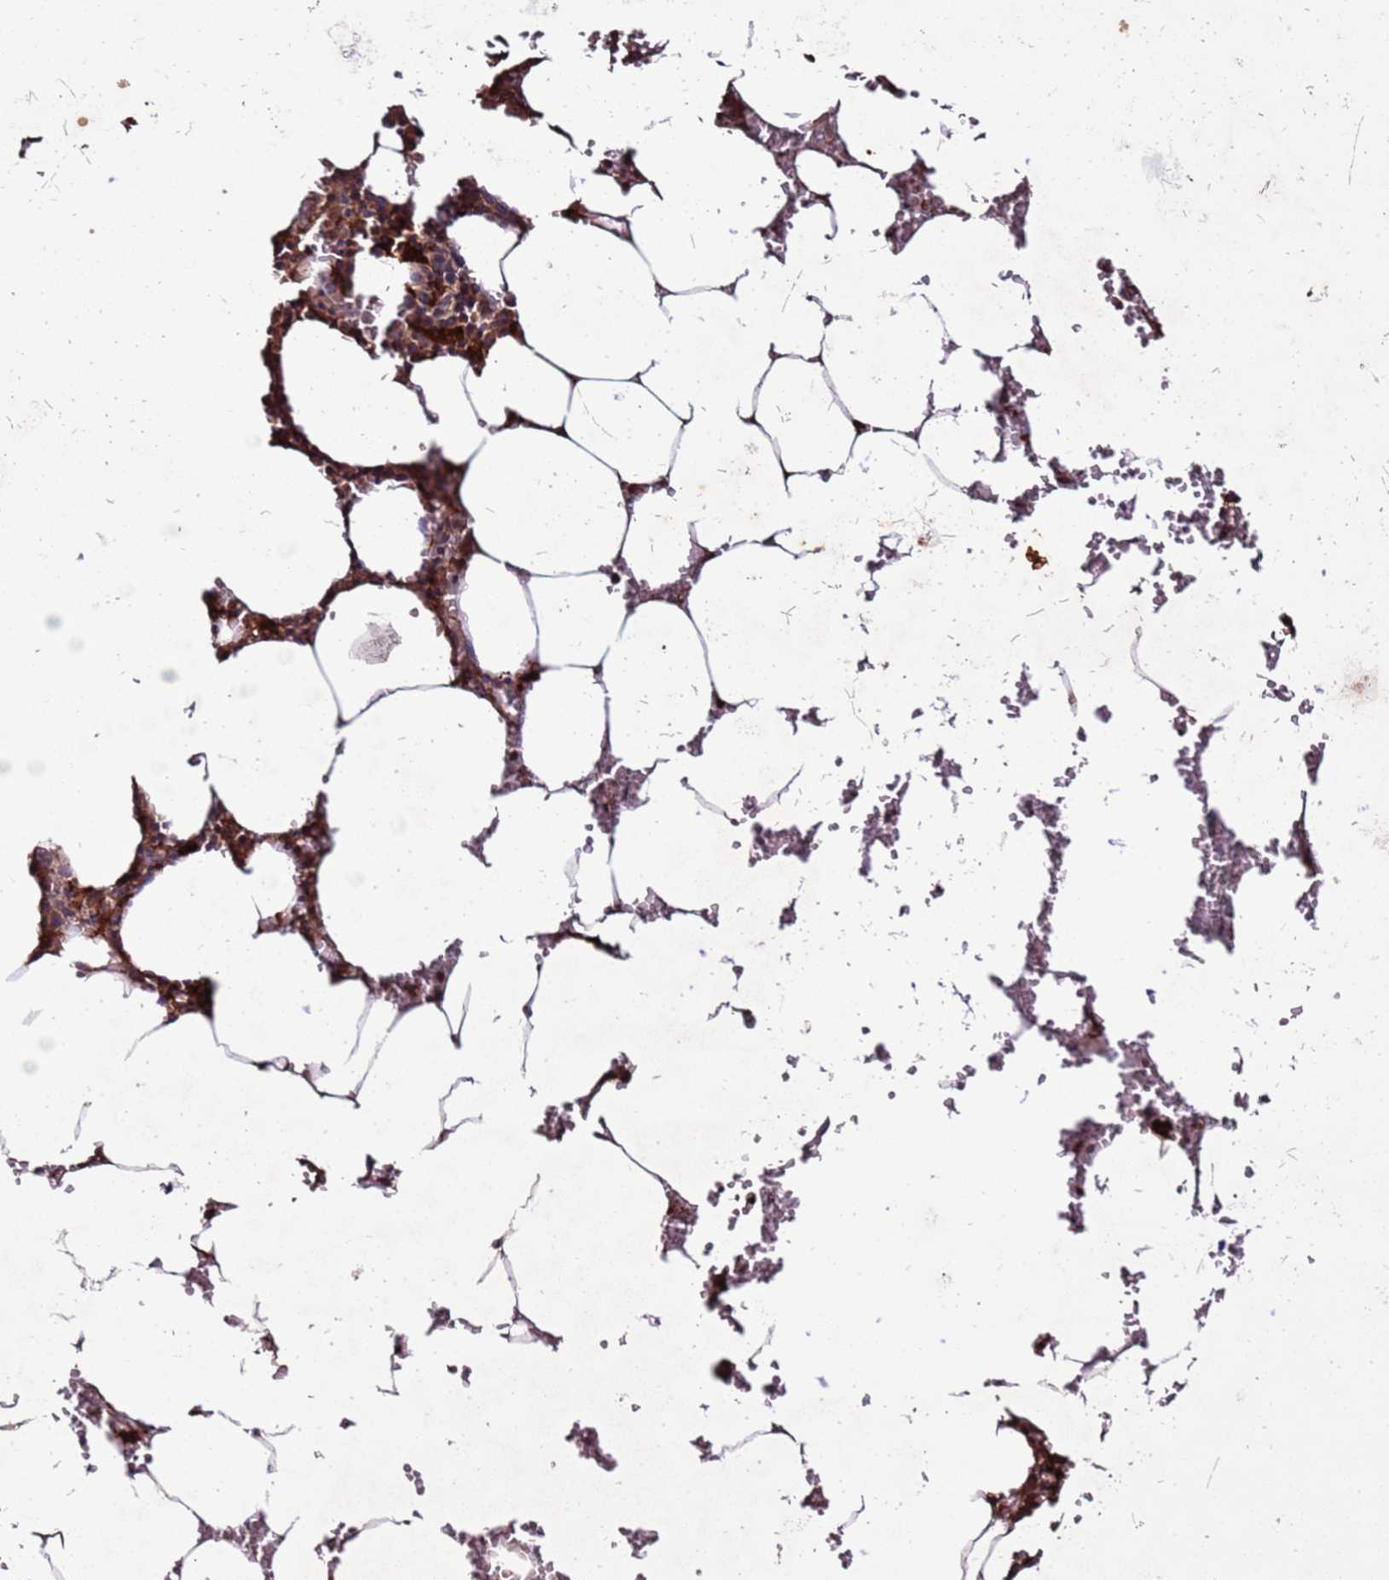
{"staining": {"intensity": "moderate", "quantity": ">75%", "location": "cytoplasmic/membranous,nuclear"}, "tissue": "bone marrow", "cell_type": "Hematopoietic cells", "image_type": "normal", "snomed": [{"axis": "morphology", "description": "Normal tissue, NOS"}, {"axis": "topography", "description": "Bone marrow"}], "caption": "Immunohistochemistry (DAB) staining of benign human bone marrow demonstrates moderate cytoplasmic/membranous,nuclear protein staining in approximately >75% of hematopoietic cells.", "gene": "RPS15A", "patient": {"sex": "male", "age": 70}}